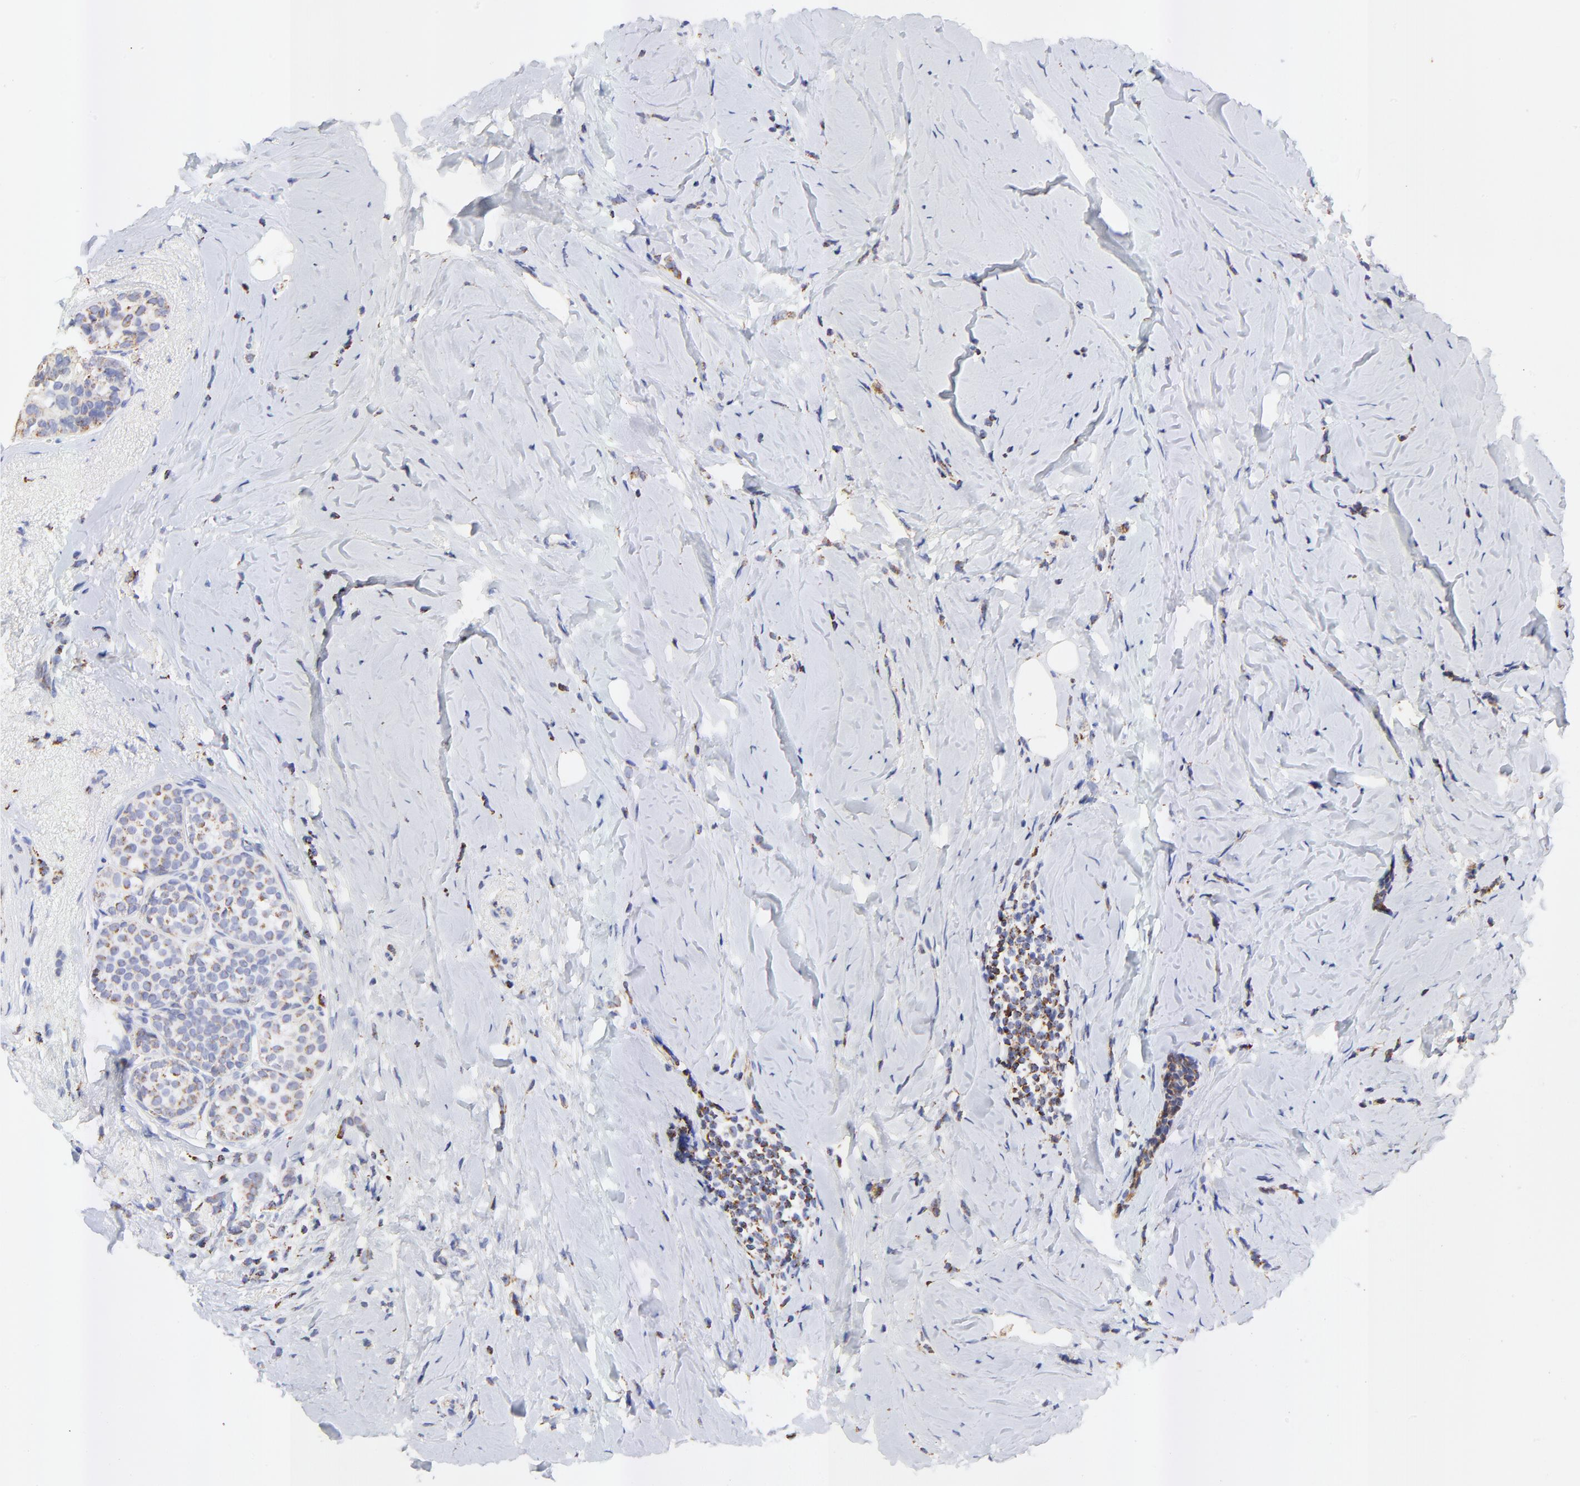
{"staining": {"intensity": "moderate", "quantity": "25%-75%", "location": "cytoplasmic/membranous"}, "tissue": "breast cancer", "cell_type": "Tumor cells", "image_type": "cancer", "snomed": [{"axis": "morphology", "description": "Lobular carcinoma"}, {"axis": "topography", "description": "Breast"}], "caption": "Breast cancer (lobular carcinoma) tissue reveals moderate cytoplasmic/membranous positivity in approximately 25%-75% of tumor cells Nuclei are stained in blue.", "gene": "COX4I1", "patient": {"sex": "female", "age": 64}}